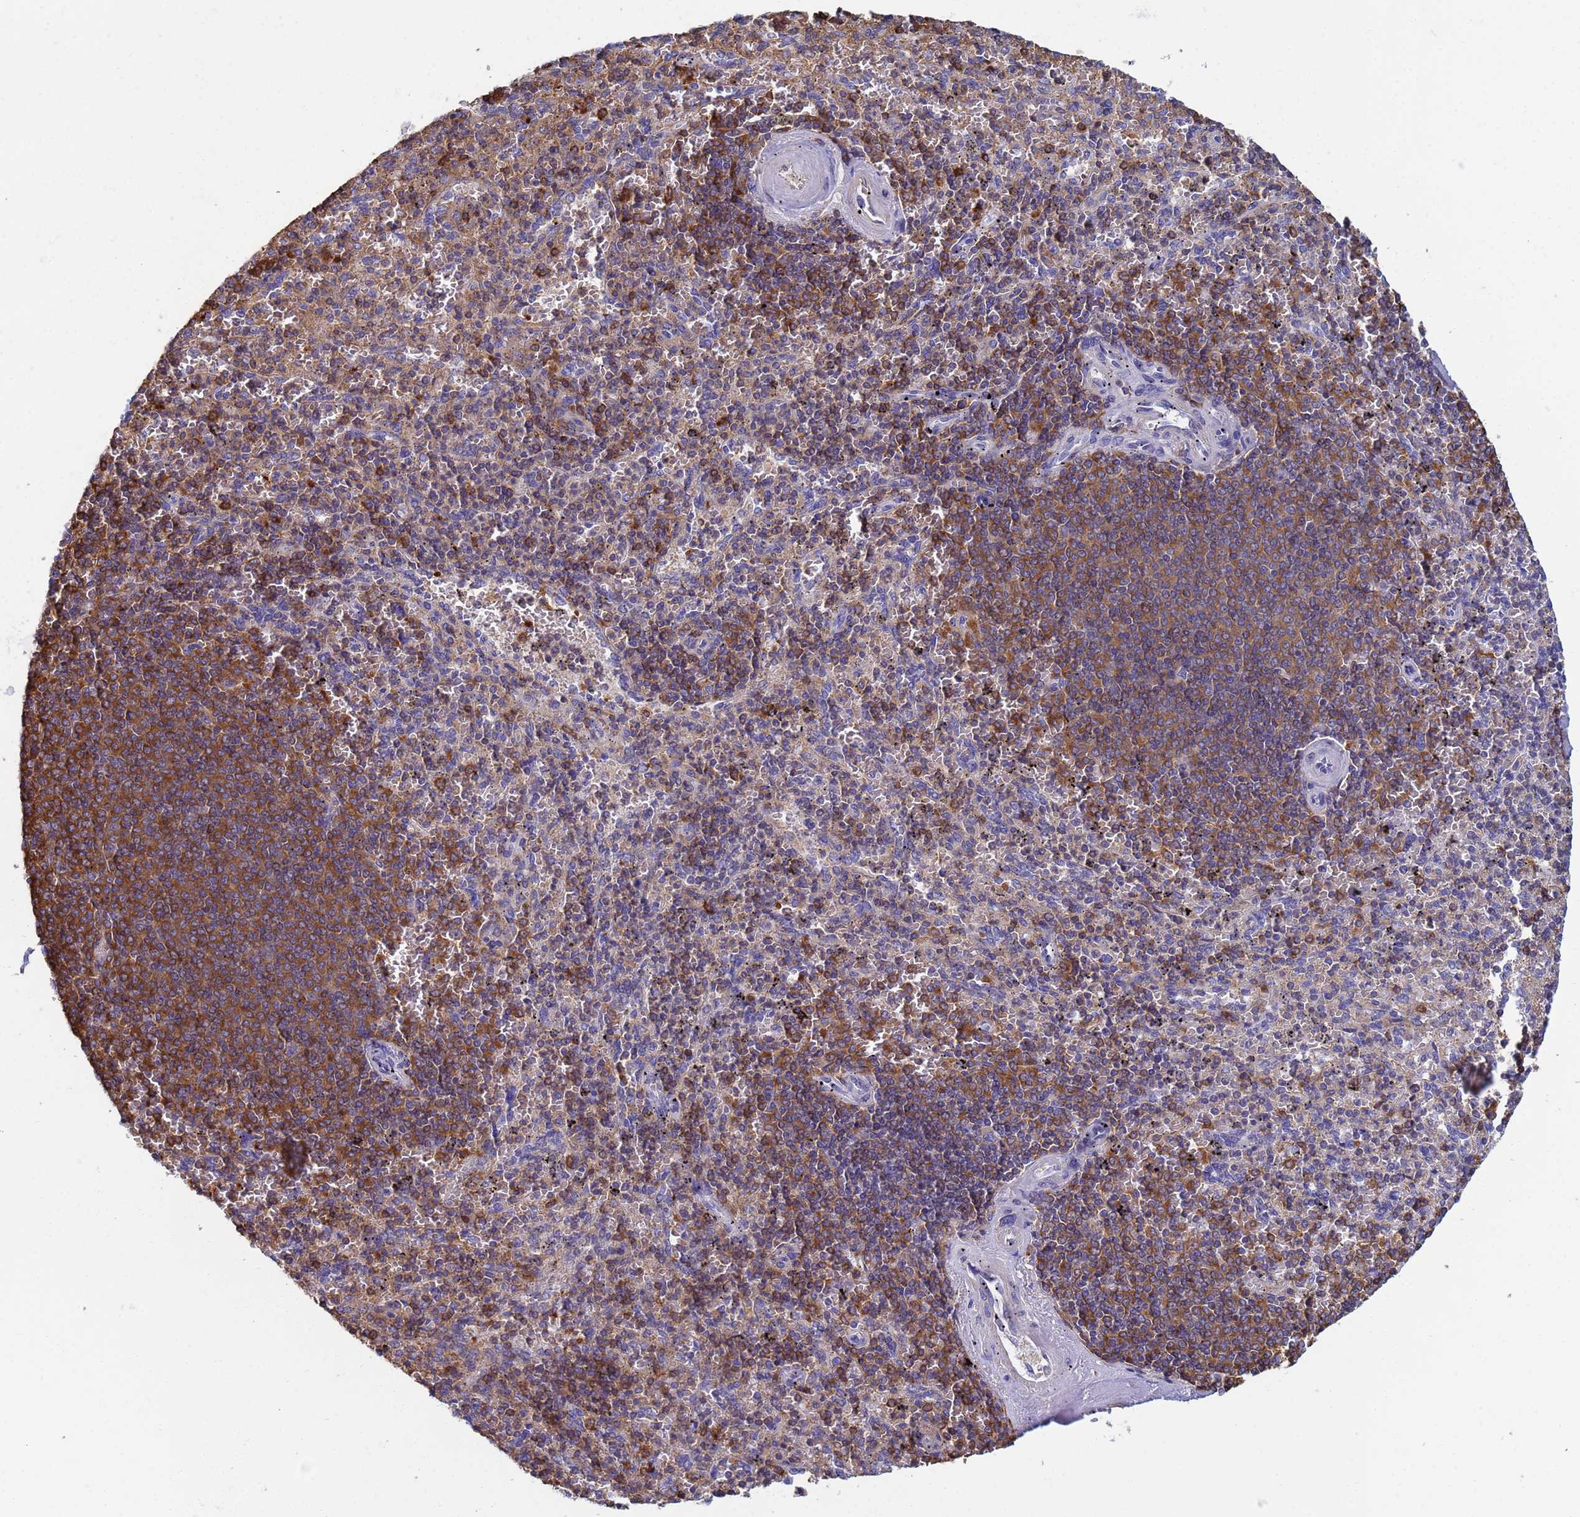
{"staining": {"intensity": "moderate", "quantity": "<25%", "location": "cytoplasmic/membranous"}, "tissue": "spleen", "cell_type": "Cells in red pulp", "image_type": "normal", "snomed": [{"axis": "morphology", "description": "Normal tissue, NOS"}, {"axis": "topography", "description": "Spleen"}], "caption": "Immunohistochemical staining of normal spleen displays <25% levels of moderate cytoplasmic/membranous protein positivity in about <25% of cells in red pulp.", "gene": "ZNG1A", "patient": {"sex": "male", "age": 82}}